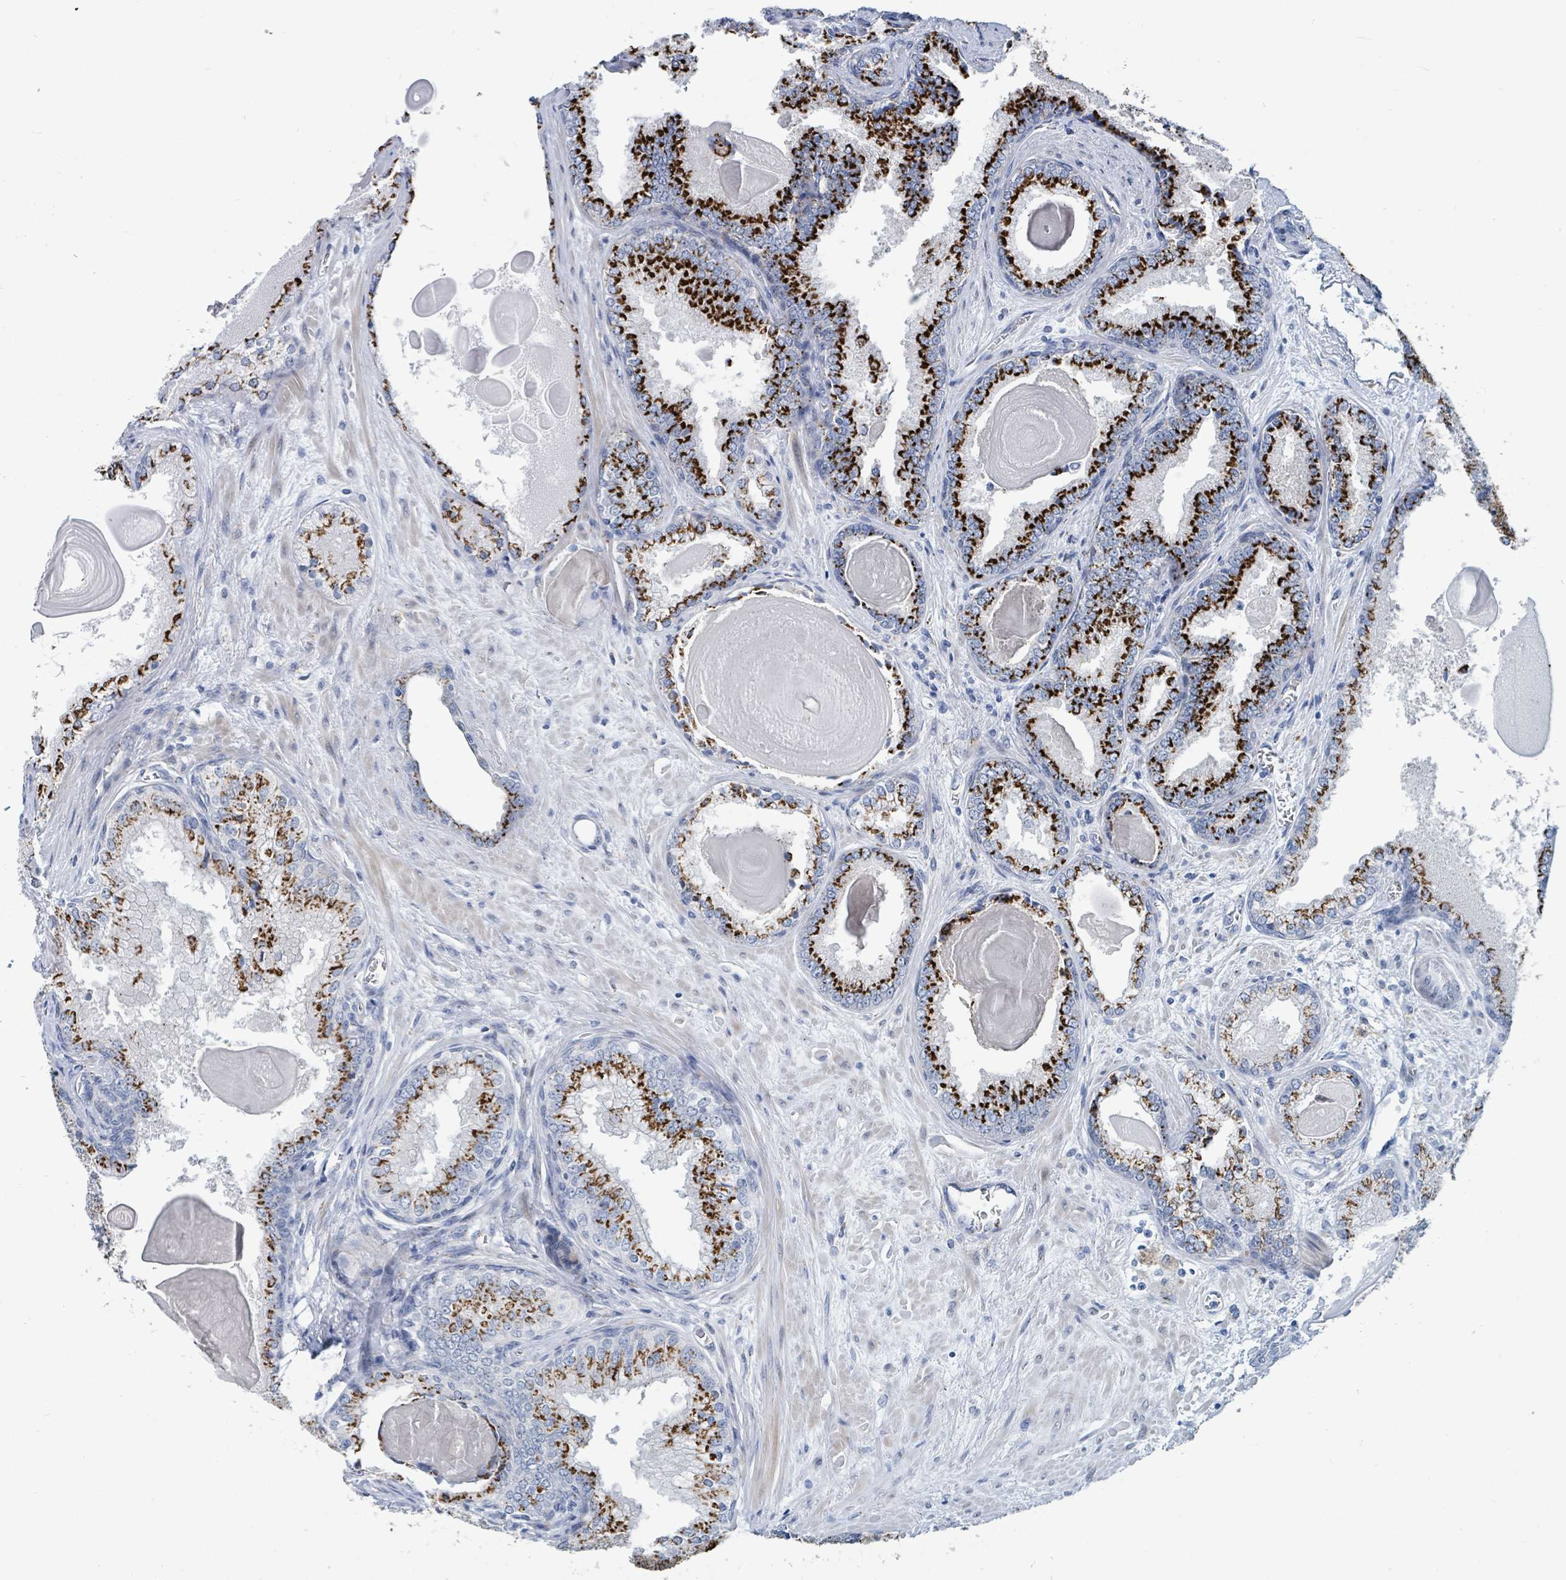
{"staining": {"intensity": "strong", "quantity": ">75%", "location": "cytoplasmic/membranous"}, "tissue": "prostate cancer", "cell_type": "Tumor cells", "image_type": "cancer", "snomed": [{"axis": "morphology", "description": "Adenocarcinoma, High grade"}, {"axis": "topography", "description": "Prostate"}], "caption": "Prostate cancer stained with a brown dye reveals strong cytoplasmic/membranous positive positivity in about >75% of tumor cells.", "gene": "DCAF5", "patient": {"sex": "male", "age": 63}}